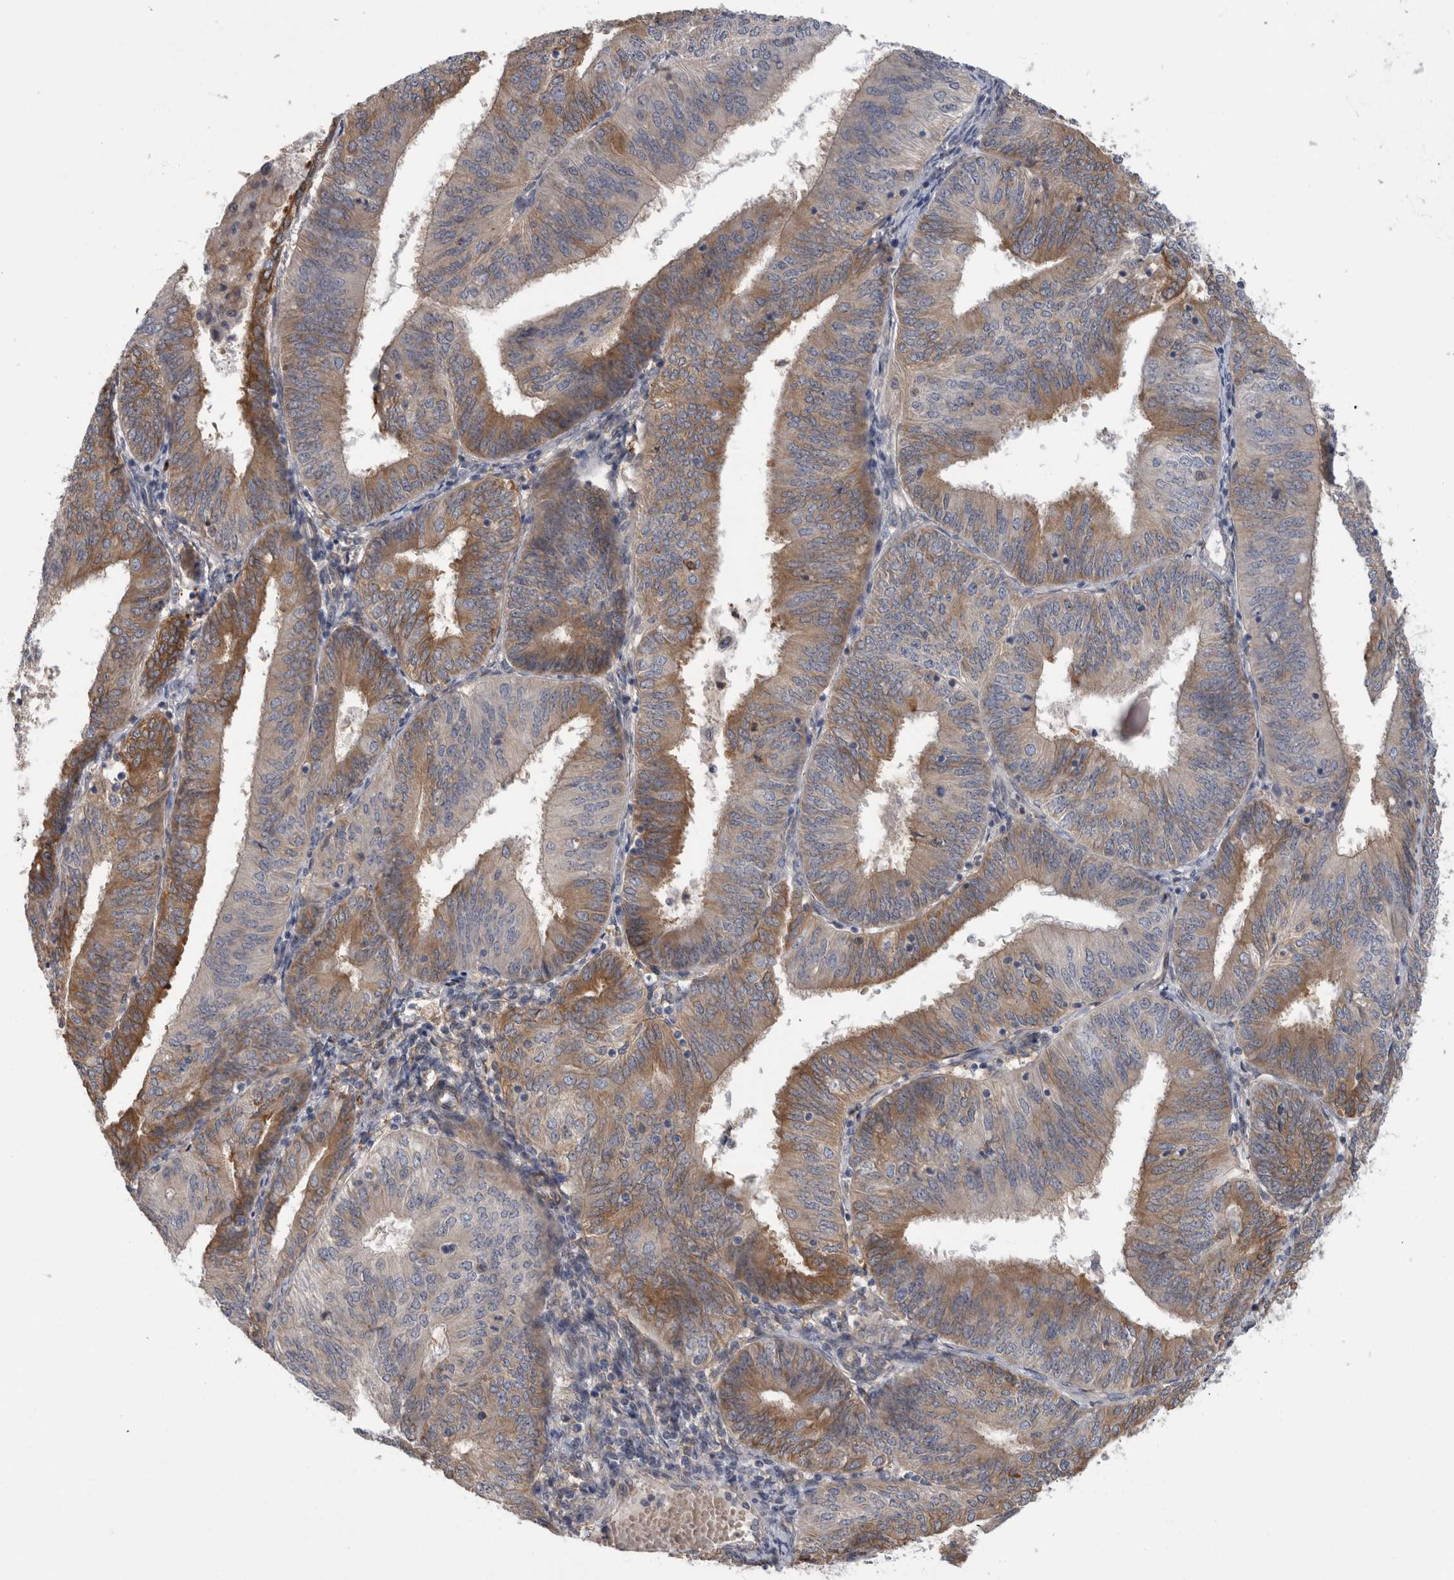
{"staining": {"intensity": "moderate", "quantity": ">75%", "location": "cytoplasmic/membranous"}, "tissue": "endometrial cancer", "cell_type": "Tumor cells", "image_type": "cancer", "snomed": [{"axis": "morphology", "description": "Adenocarcinoma, NOS"}, {"axis": "topography", "description": "Endometrium"}], "caption": "Protein positivity by immunohistochemistry (IHC) displays moderate cytoplasmic/membranous expression in about >75% of tumor cells in adenocarcinoma (endometrial).", "gene": "ANKFY1", "patient": {"sex": "female", "age": 58}}